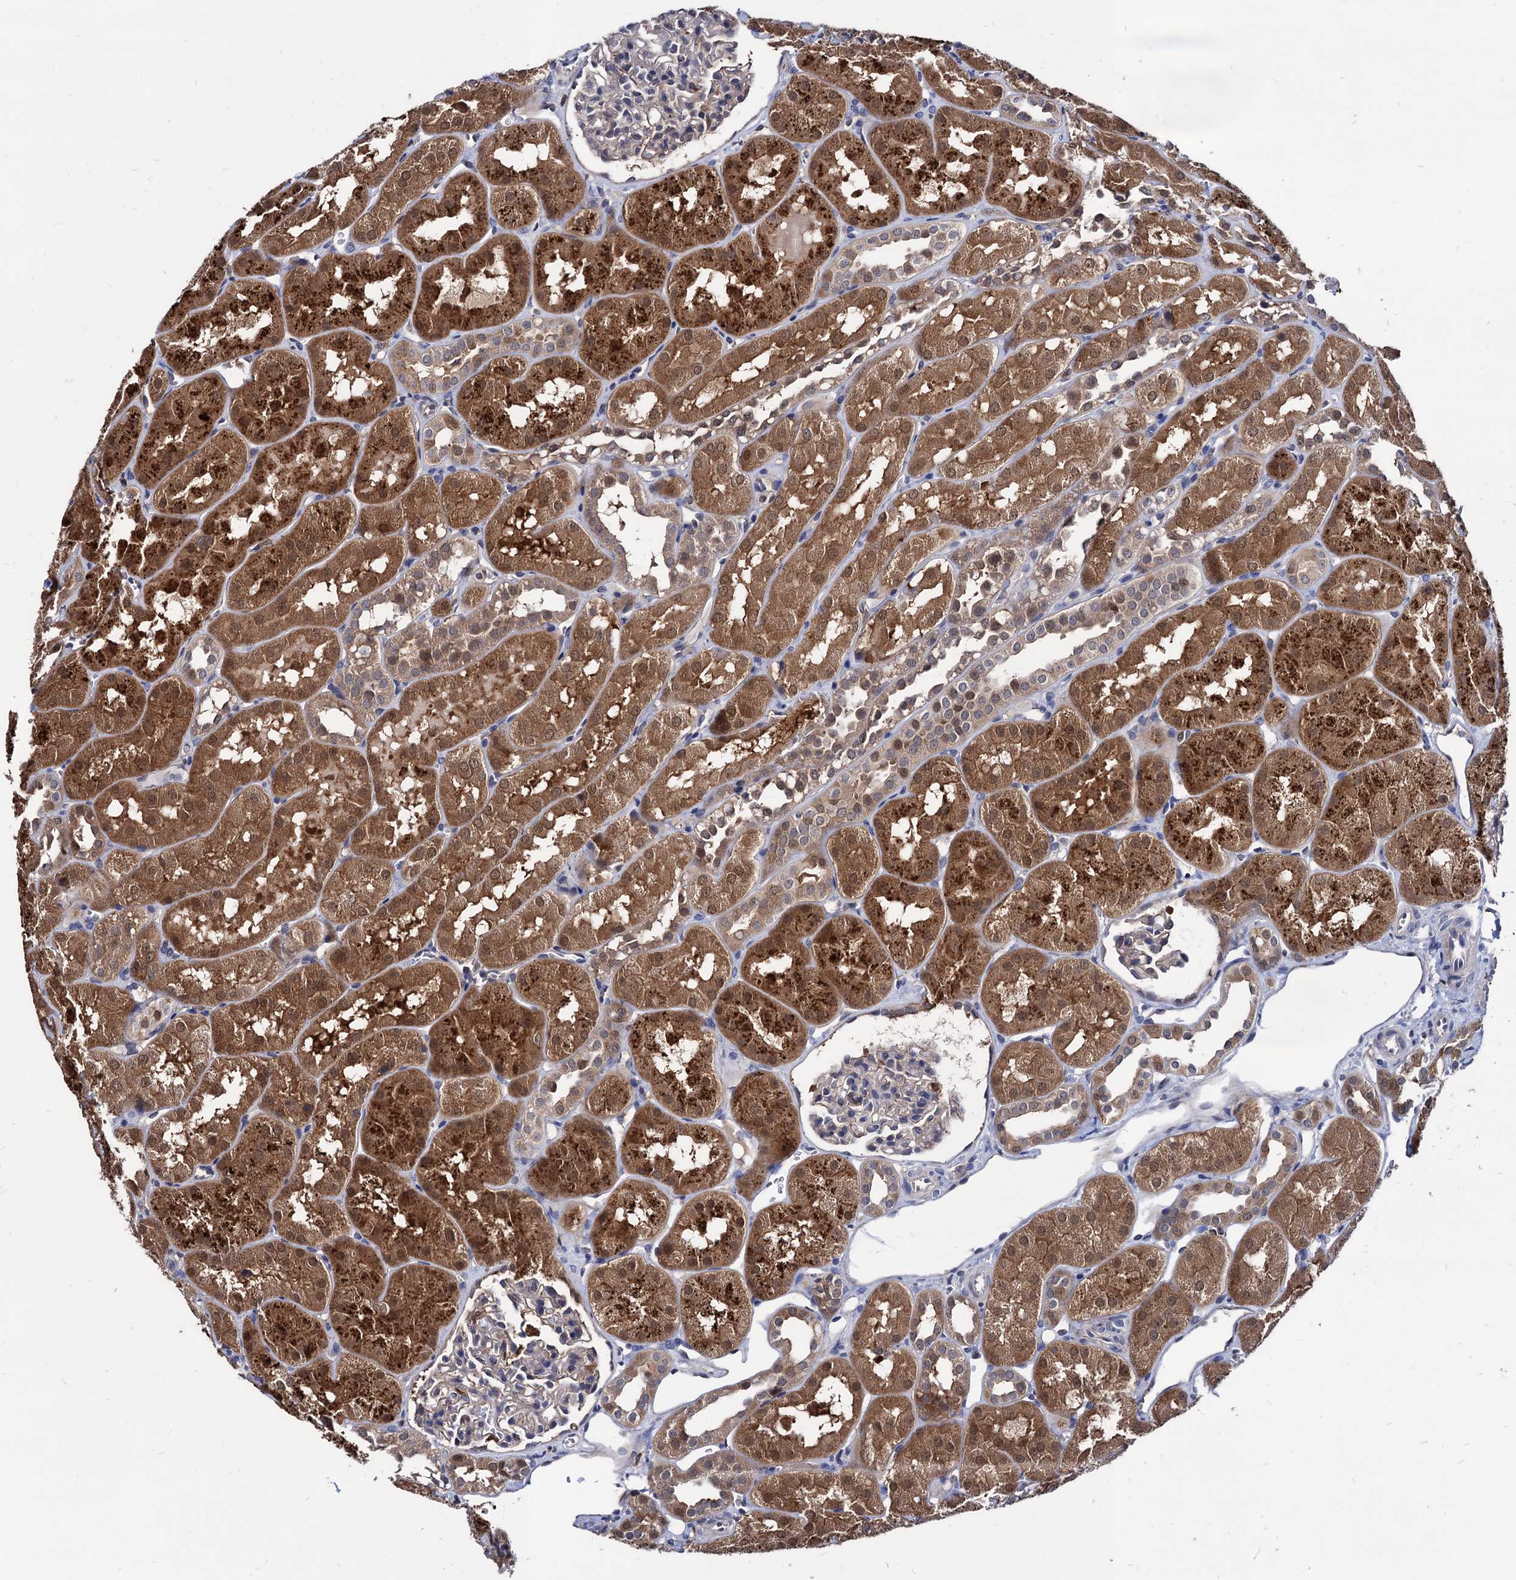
{"staining": {"intensity": "negative", "quantity": "none", "location": "none"}, "tissue": "kidney", "cell_type": "Cells in glomeruli", "image_type": "normal", "snomed": [{"axis": "morphology", "description": "Normal tissue, NOS"}, {"axis": "topography", "description": "Kidney"}, {"axis": "topography", "description": "Urinary bladder"}], "caption": "Immunohistochemical staining of benign kidney displays no significant positivity in cells in glomeruli.", "gene": "CPPED1", "patient": {"sex": "male", "age": 16}}